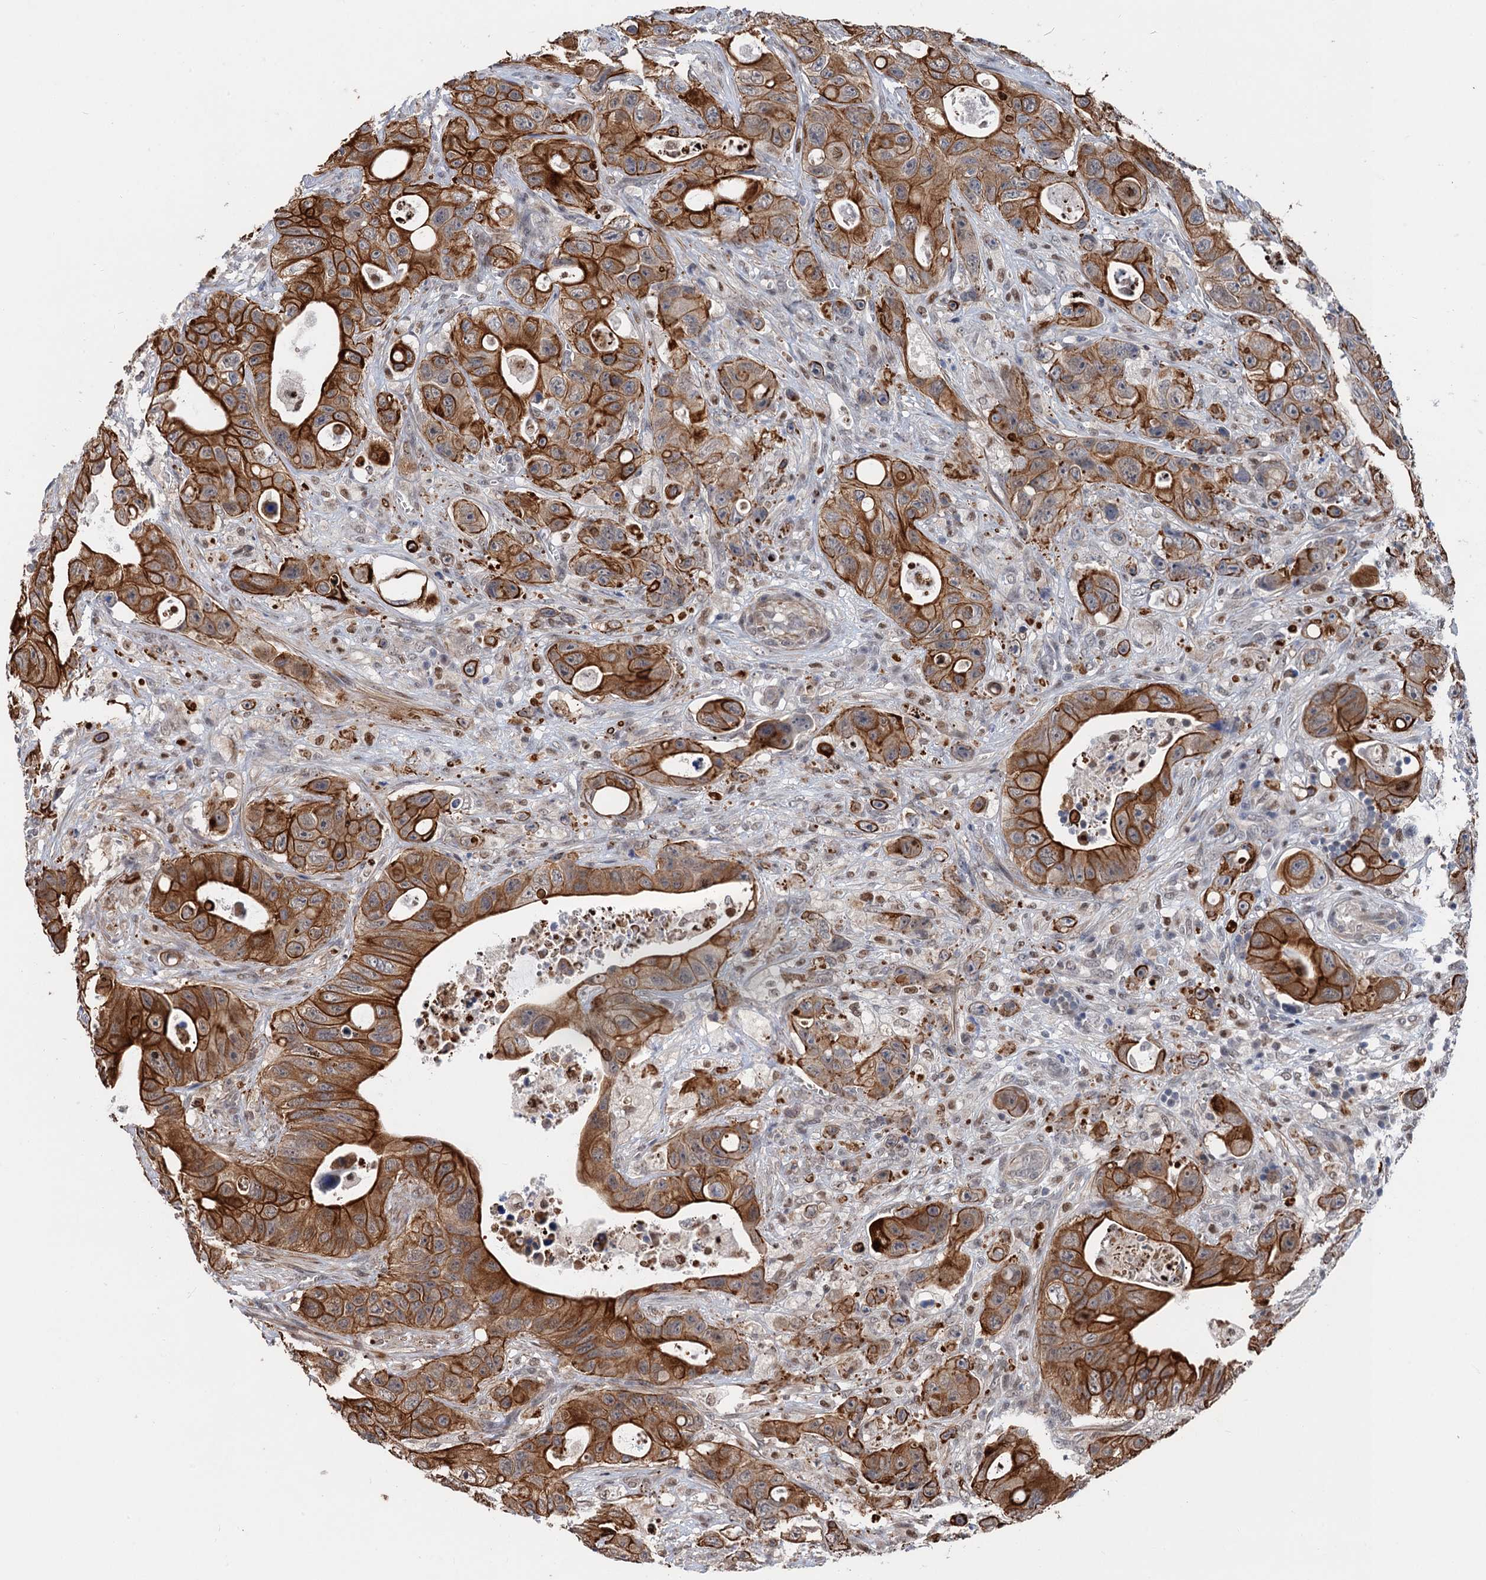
{"staining": {"intensity": "strong", "quantity": "25%-75%", "location": "cytoplasmic/membranous"}, "tissue": "colorectal cancer", "cell_type": "Tumor cells", "image_type": "cancer", "snomed": [{"axis": "morphology", "description": "Adenocarcinoma, NOS"}, {"axis": "topography", "description": "Colon"}], "caption": "Immunohistochemical staining of human colorectal cancer demonstrates strong cytoplasmic/membranous protein staining in approximately 25%-75% of tumor cells.", "gene": "TTC31", "patient": {"sex": "female", "age": 46}}